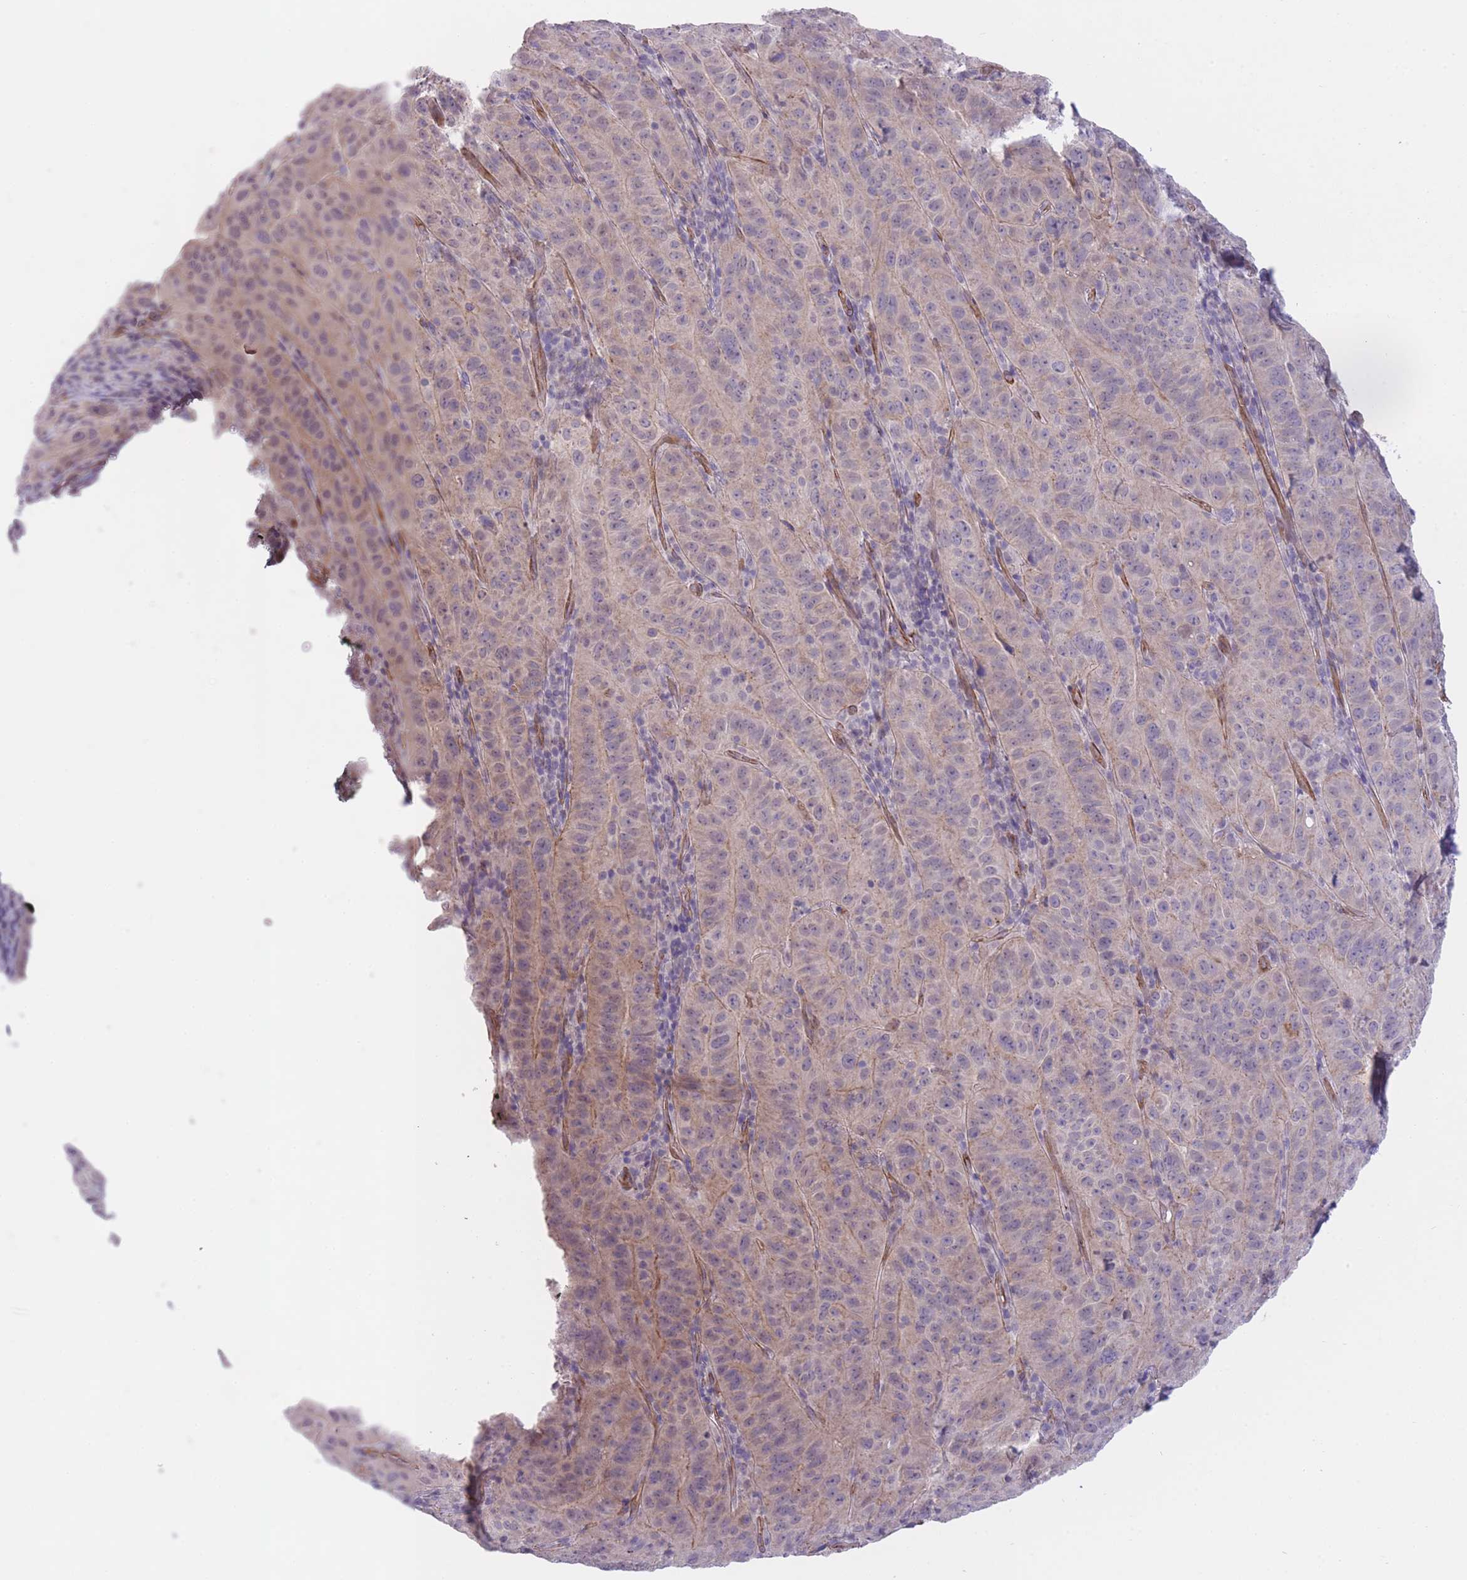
{"staining": {"intensity": "weak", "quantity": "25%-75%", "location": "cytoplasmic/membranous"}, "tissue": "pancreatic cancer", "cell_type": "Tumor cells", "image_type": "cancer", "snomed": [{"axis": "morphology", "description": "Adenocarcinoma, NOS"}, {"axis": "topography", "description": "Pancreas"}], "caption": "A photomicrograph showing weak cytoplasmic/membranous positivity in about 25%-75% of tumor cells in pancreatic cancer, as visualized by brown immunohistochemical staining.", "gene": "QTRT1", "patient": {"sex": "male", "age": 63}}